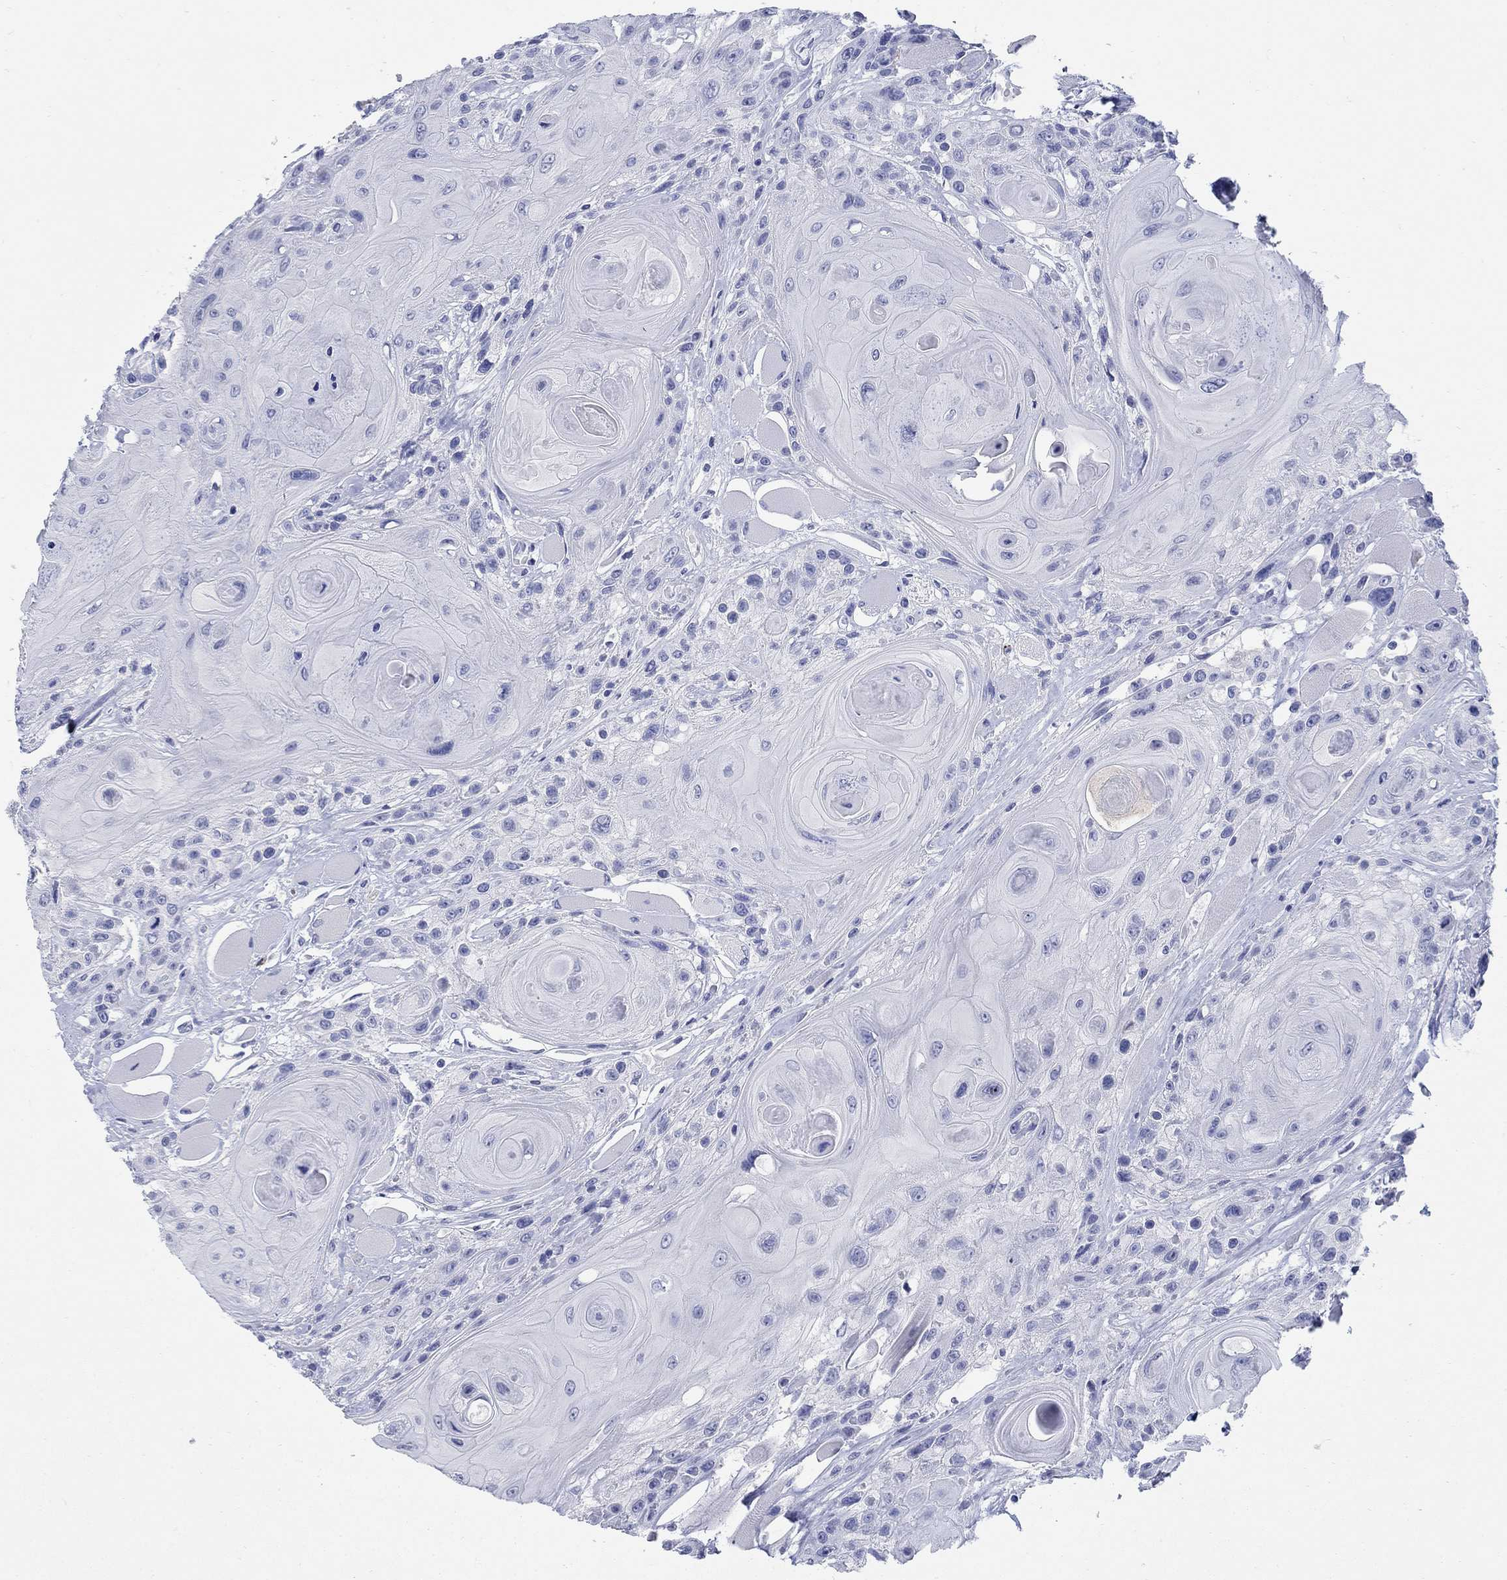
{"staining": {"intensity": "negative", "quantity": "none", "location": "none"}, "tissue": "head and neck cancer", "cell_type": "Tumor cells", "image_type": "cancer", "snomed": [{"axis": "morphology", "description": "Squamous cell carcinoma, NOS"}, {"axis": "topography", "description": "Head-Neck"}], "caption": "Histopathology image shows no protein staining in tumor cells of head and neck cancer (squamous cell carcinoma) tissue. The staining is performed using DAB brown chromogen with nuclei counter-stained in using hematoxylin.", "gene": "AKR1C2", "patient": {"sex": "female", "age": 59}}